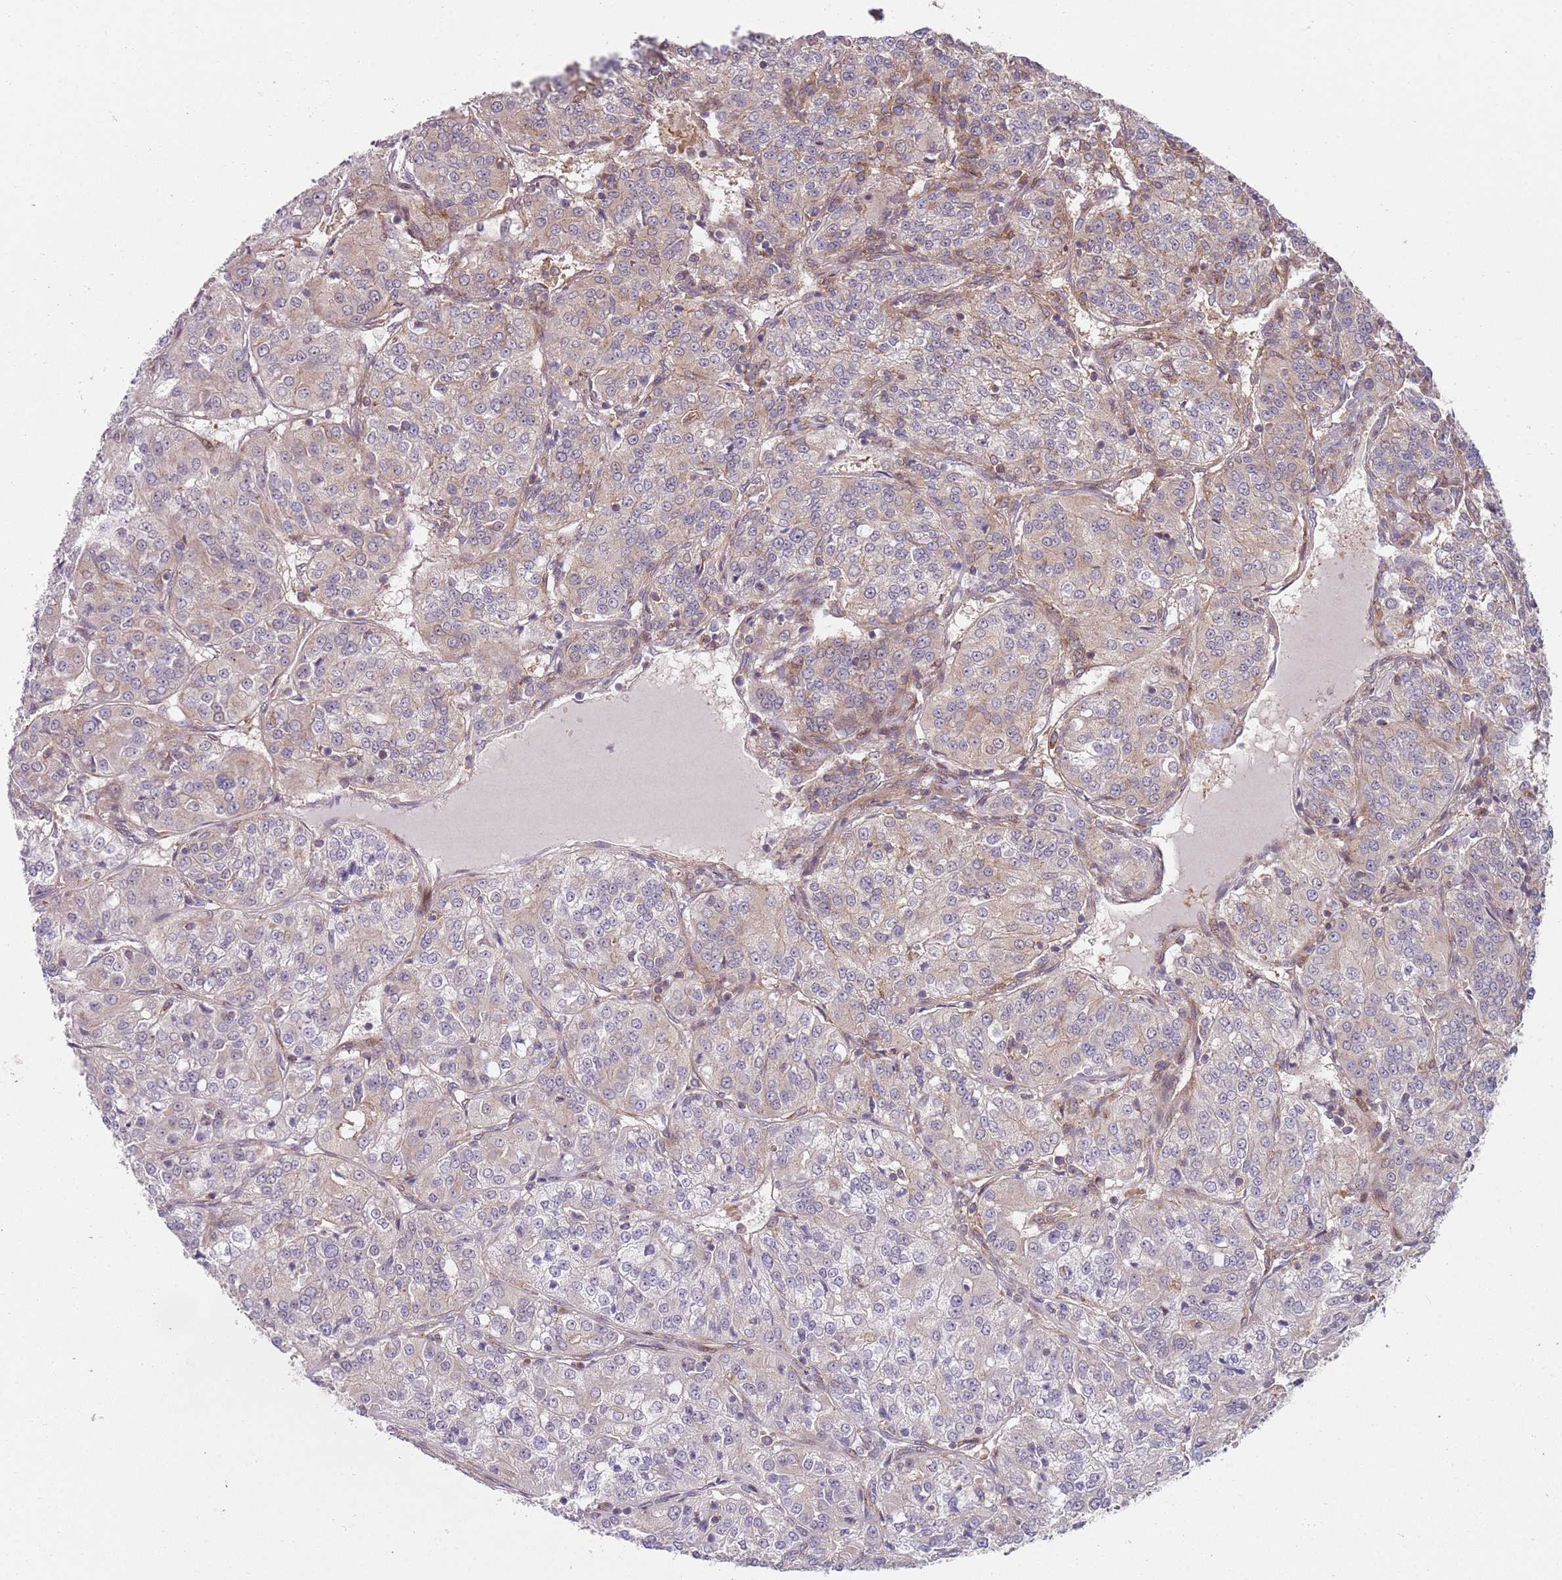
{"staining": {"intensity": "weak", "quantity": "<25%", "location": "cytoplasmic/membranous"}, "tissue": "renal cancer", "cell_type": "Tumor cells", "image_type": "cancer", "snomed": [{"axis": "morphology", "description": "Adenocarcinoma, NOS"}, {"axis": "topography", "description": "Kidney"}], "caption": "DAB (3,3'-diaminobenzidine) immunohistochemical staining of renal cancer reveals no significant positivity in tumor cells. The staining is performed using DAB (3,3'-diaminobenzidine) brown chromogen with nuclei counter-stained in using hematoxylin.", "gene": "GGA1", "patient": {"sex": "female", "age": 63}}